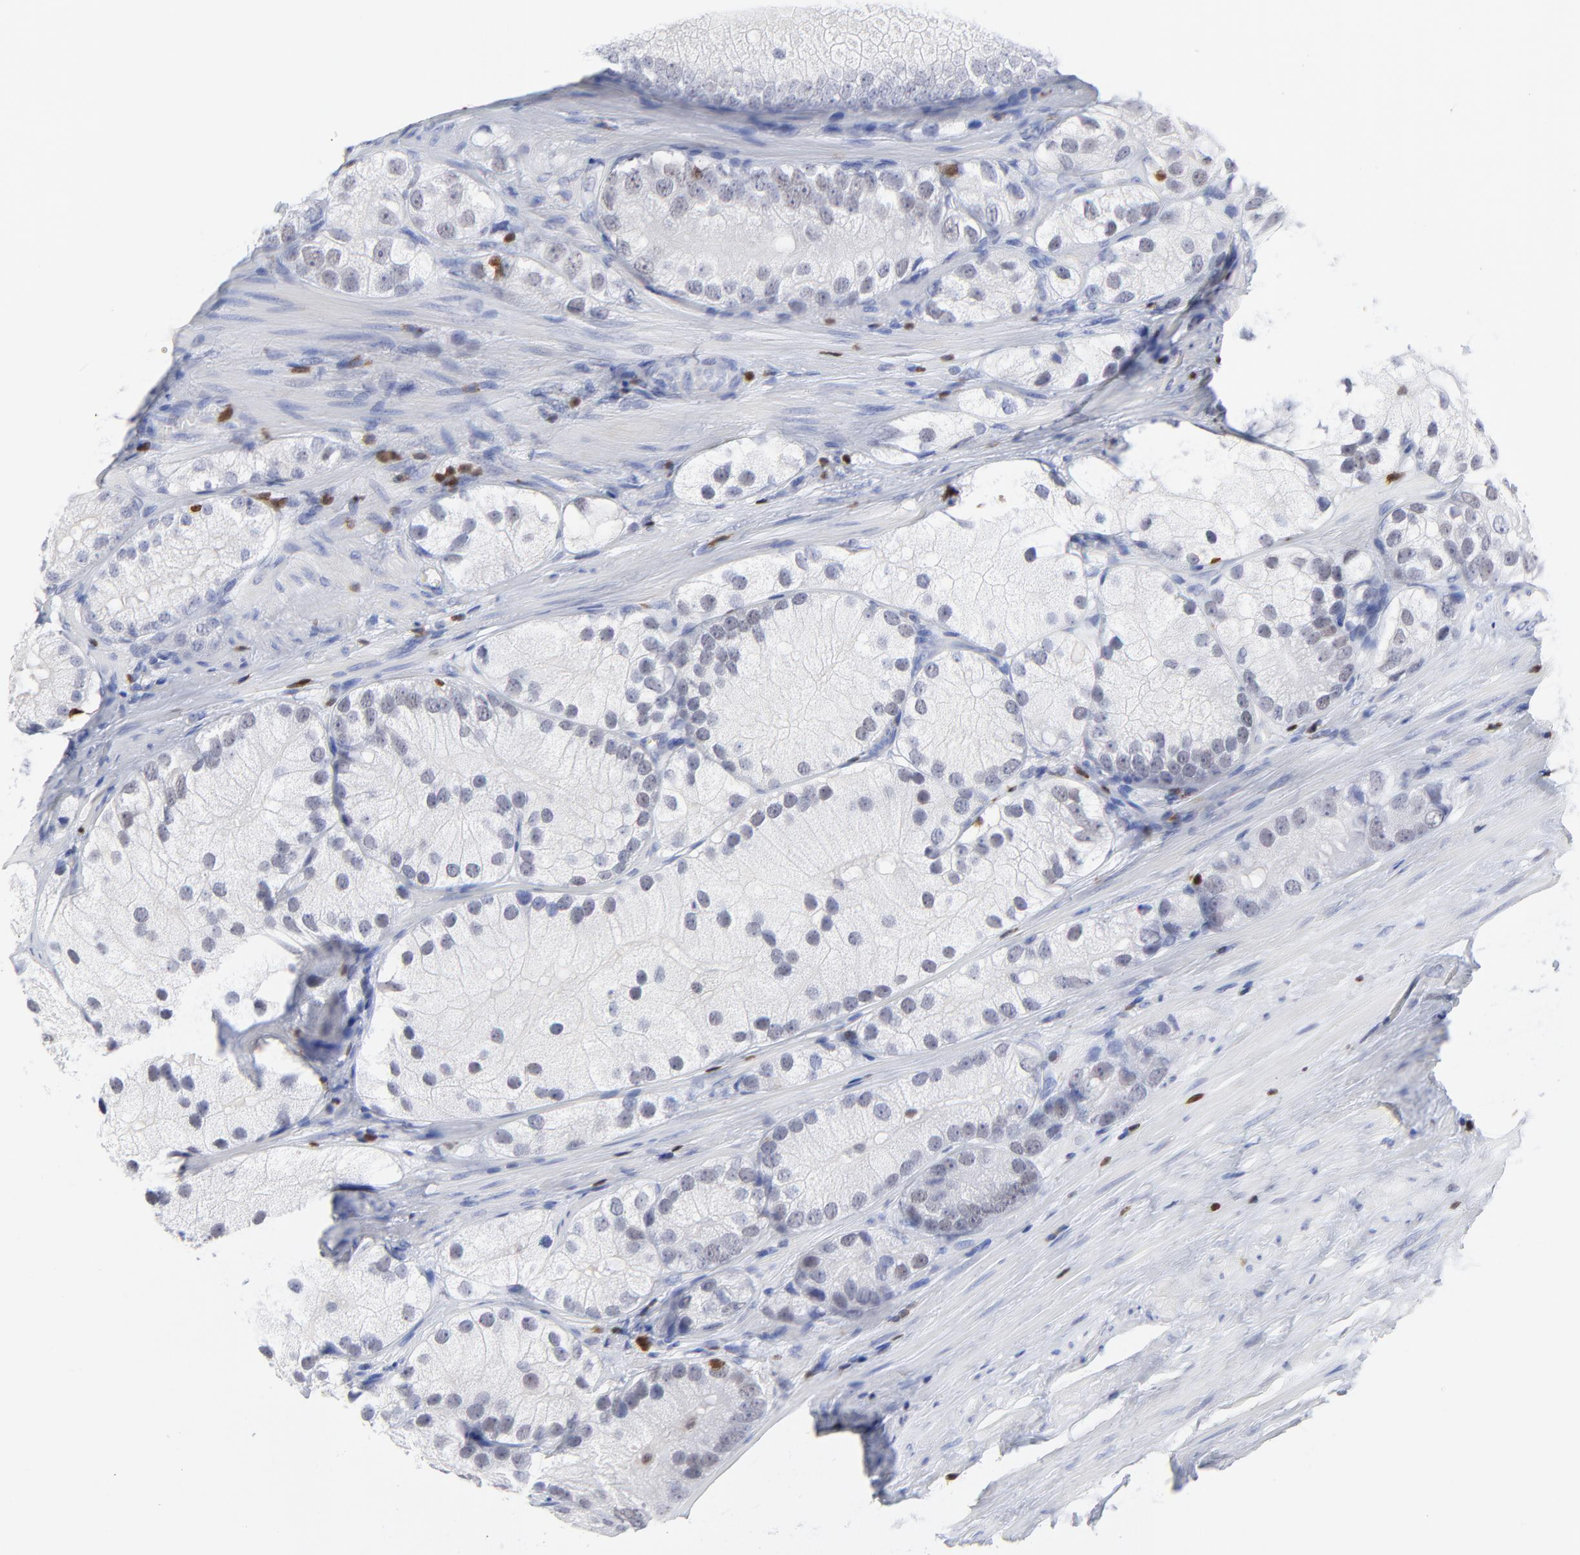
{"staining": {"intensity": "negative", "quantity": "none", "location": "none"}, "tissue": "prostate cancer", "cell_type": "Tumor cells", "image_type": "cancer", "snomed": [{"axis": "morphology", "description": "Adenocarcinoma, Low grade"}, {"axis": "topography", "description": "Prostate"}], "caption": "This is an IHC micrograph of human prostate cancer. There is no expression in tumor cells.", "gene": "ZAP70", "patient": {"sex": "male", "age": 69}}